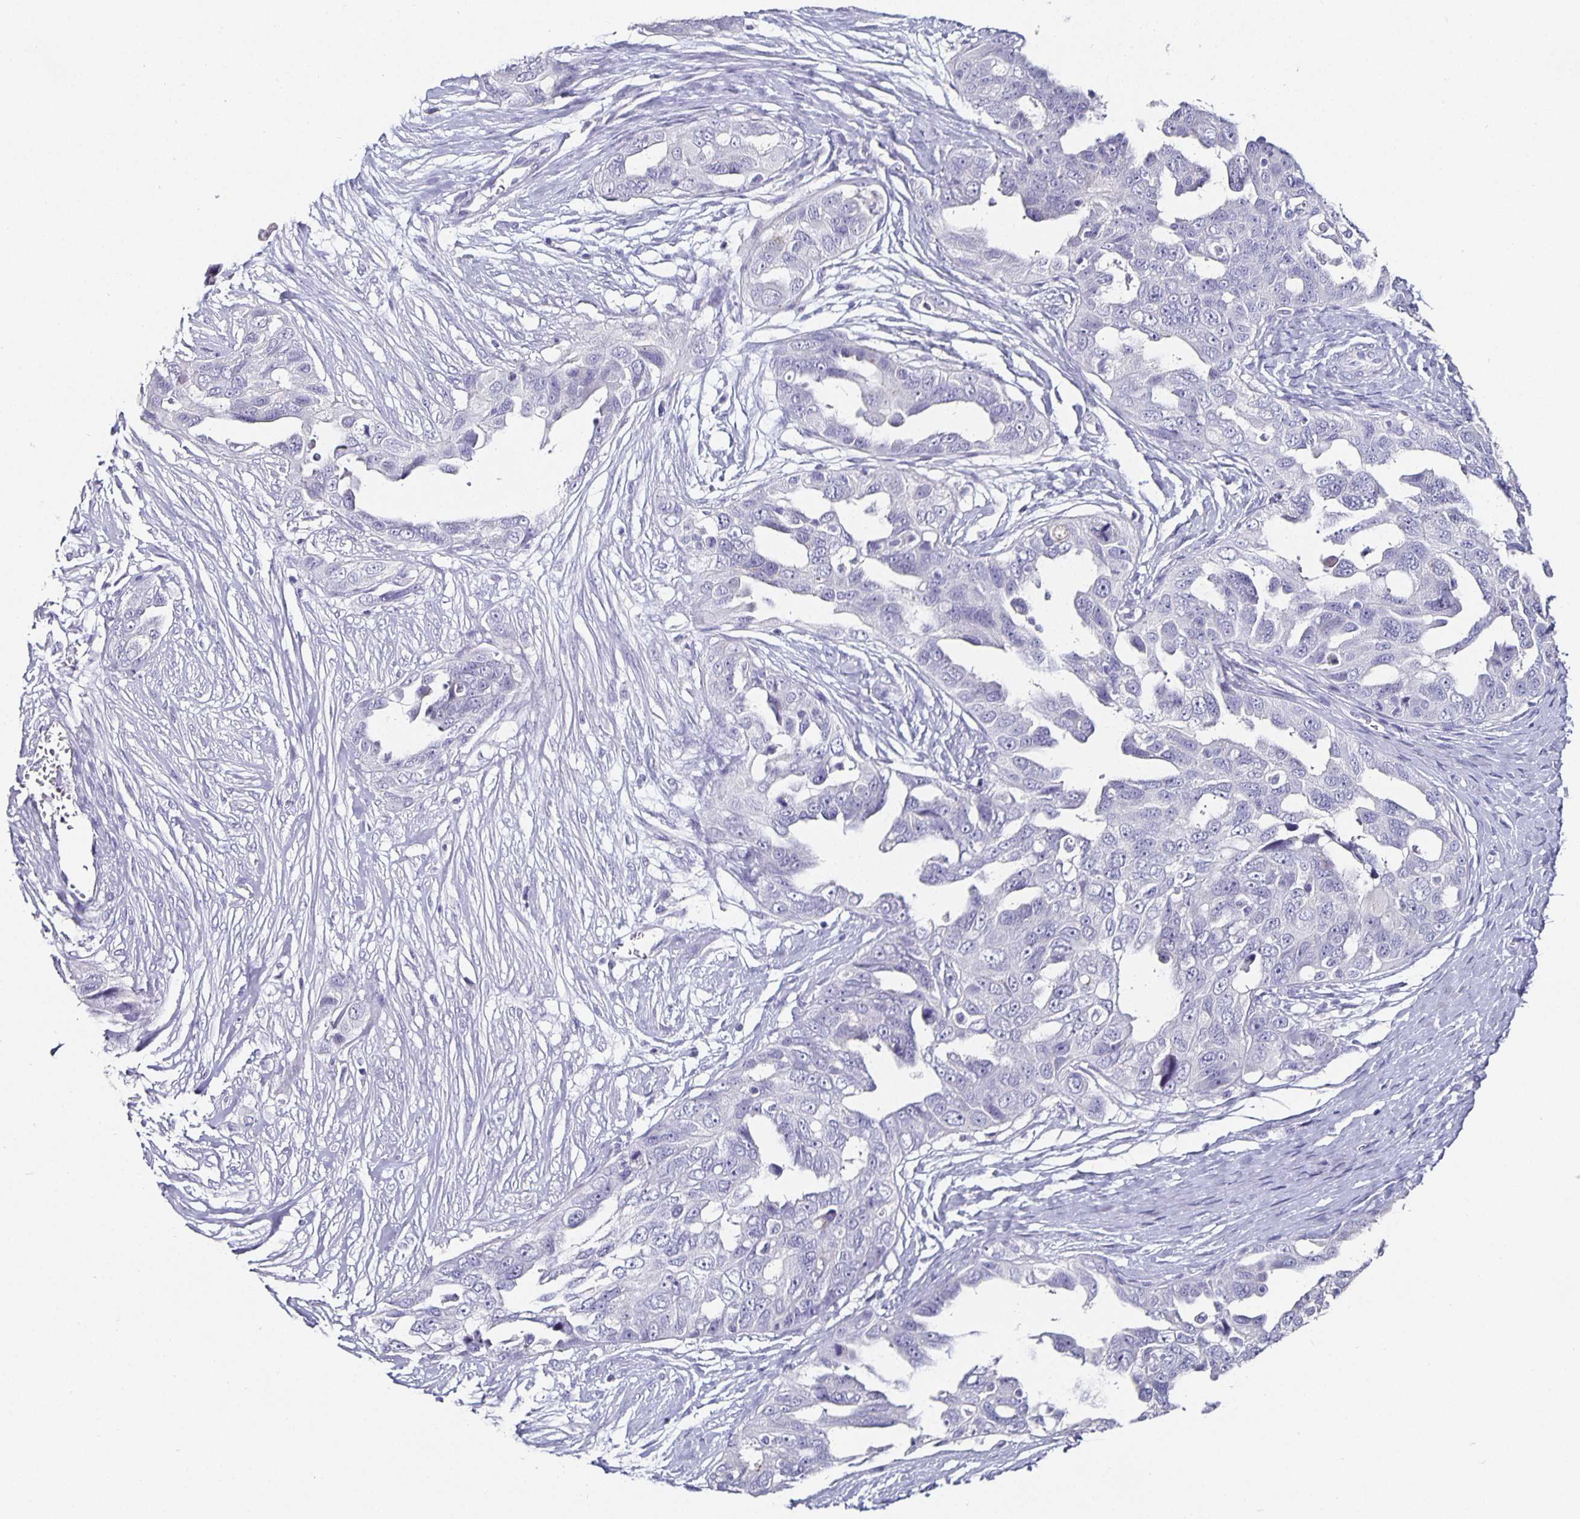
{"staining": {"intensity": "negative", "quantity": "none", "location": "none"}, "tissue": "ovarian cancer", "cell_type": "Tumor cells", "image_type": "cancer", "snomed": [{"axis": "morphology", "description": "Carcinoma, endometroid"}, {"axis": "topography", "description": "Ovary"}], "caption": "The photomicrograph shows no staining of tumor cells in endometroid carcinoma (ovarian). Brightfield microscopy of IHC stained with DAB (3,3'-diaminobenzidine) (brown) and hematoxylin (blue), captured at high magnification.", "gene": "CHGA", "patient": {"sex": "female", "age": 70}}